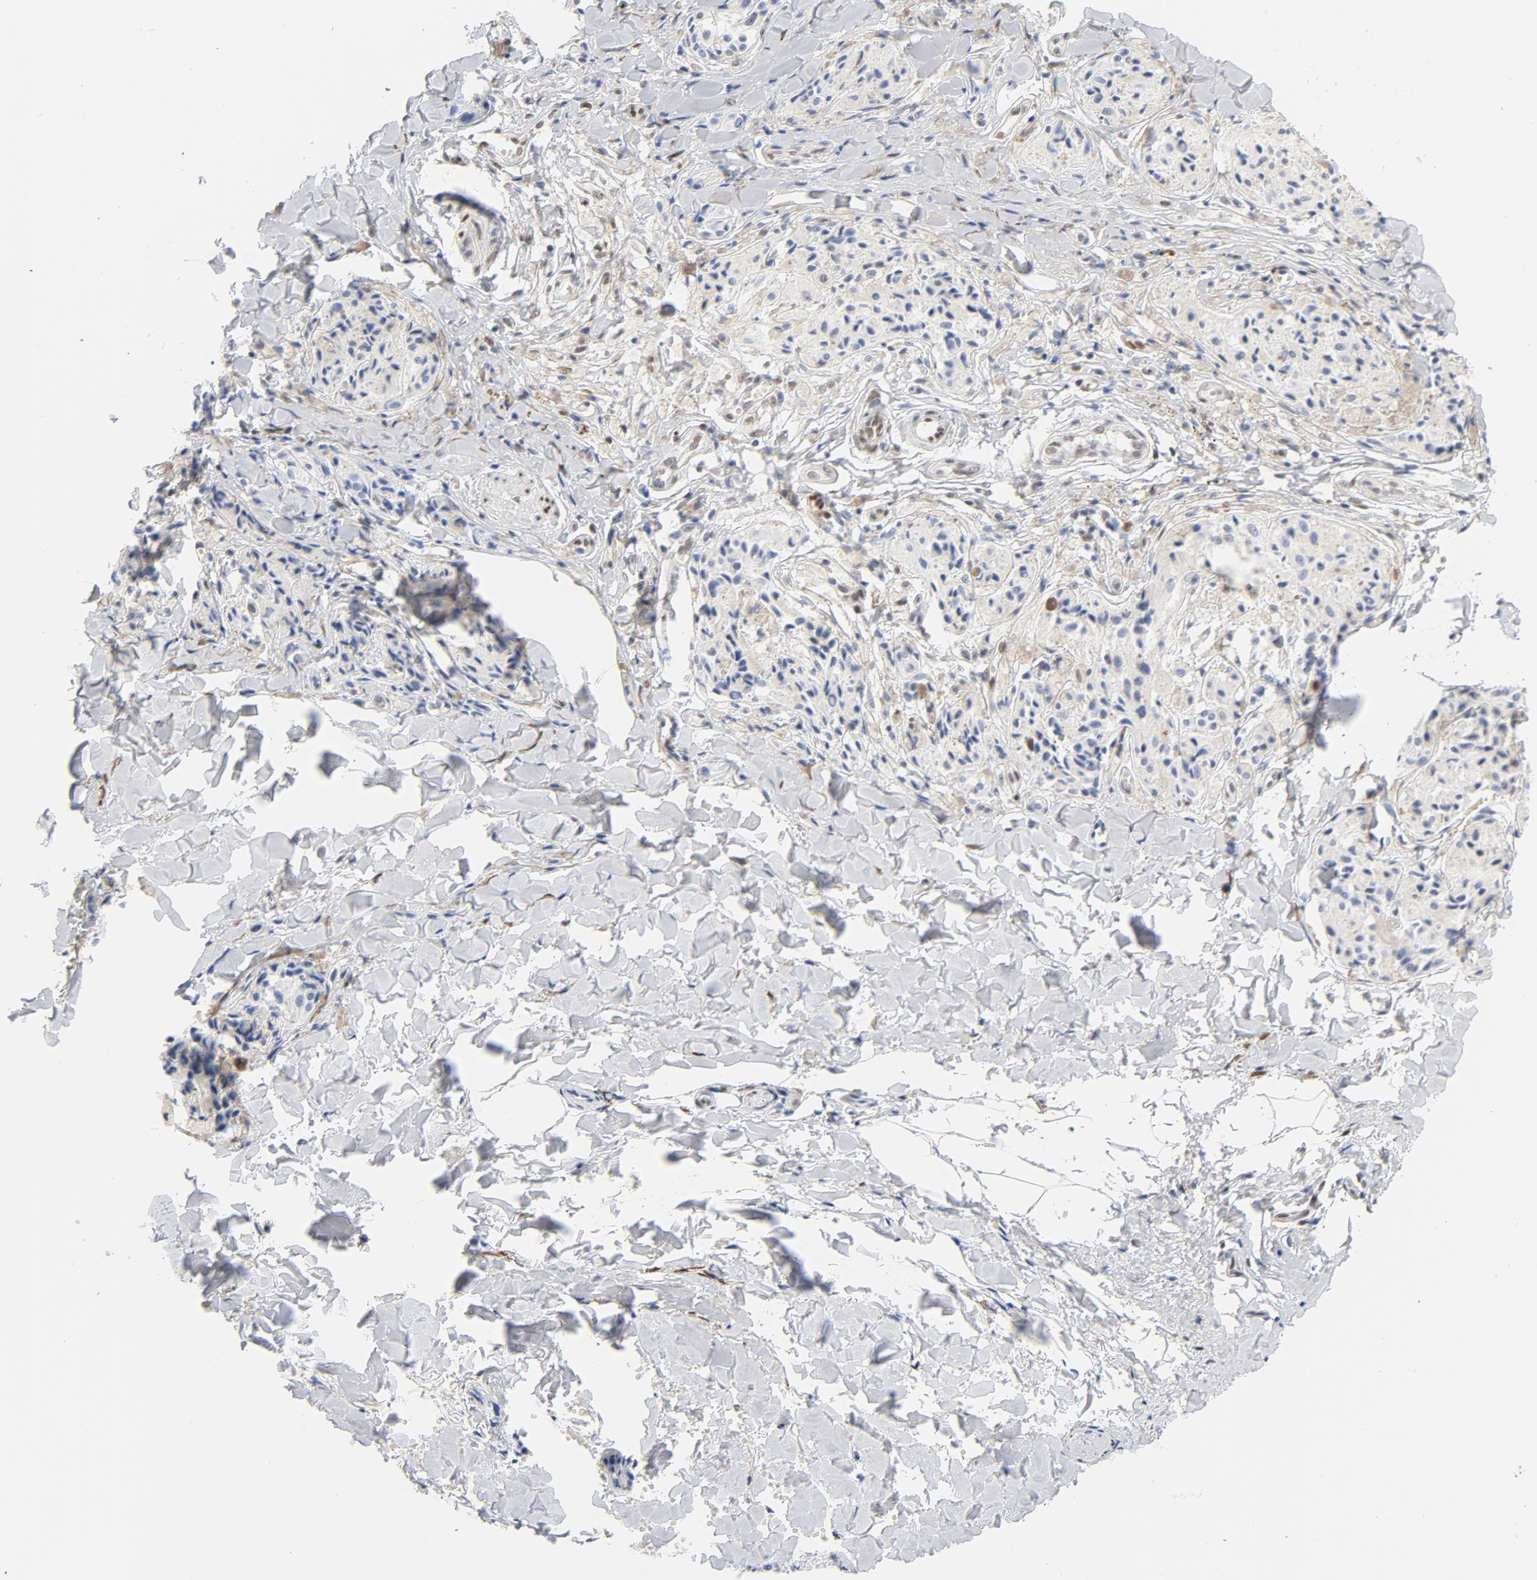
{"staining": {"intensity": "negative", "quantity": "none", "location": "none"}, "tissue": "melanoma", "cell_type": "Tumor cells", "image_type": "cancer", "snomed": [{"axis": "morphology", "description": "Malignant melanoma, Metastatic site"}, {"axis": "topography", "description": "Skin"}], "caption": "Immunohistochemistry (IHC) image of human melanoma stained for a protein (brown), which reveals no expression in tumor cells.", "gene": "CDKN1B", "patient": {"sex": "female", "age": 66}}